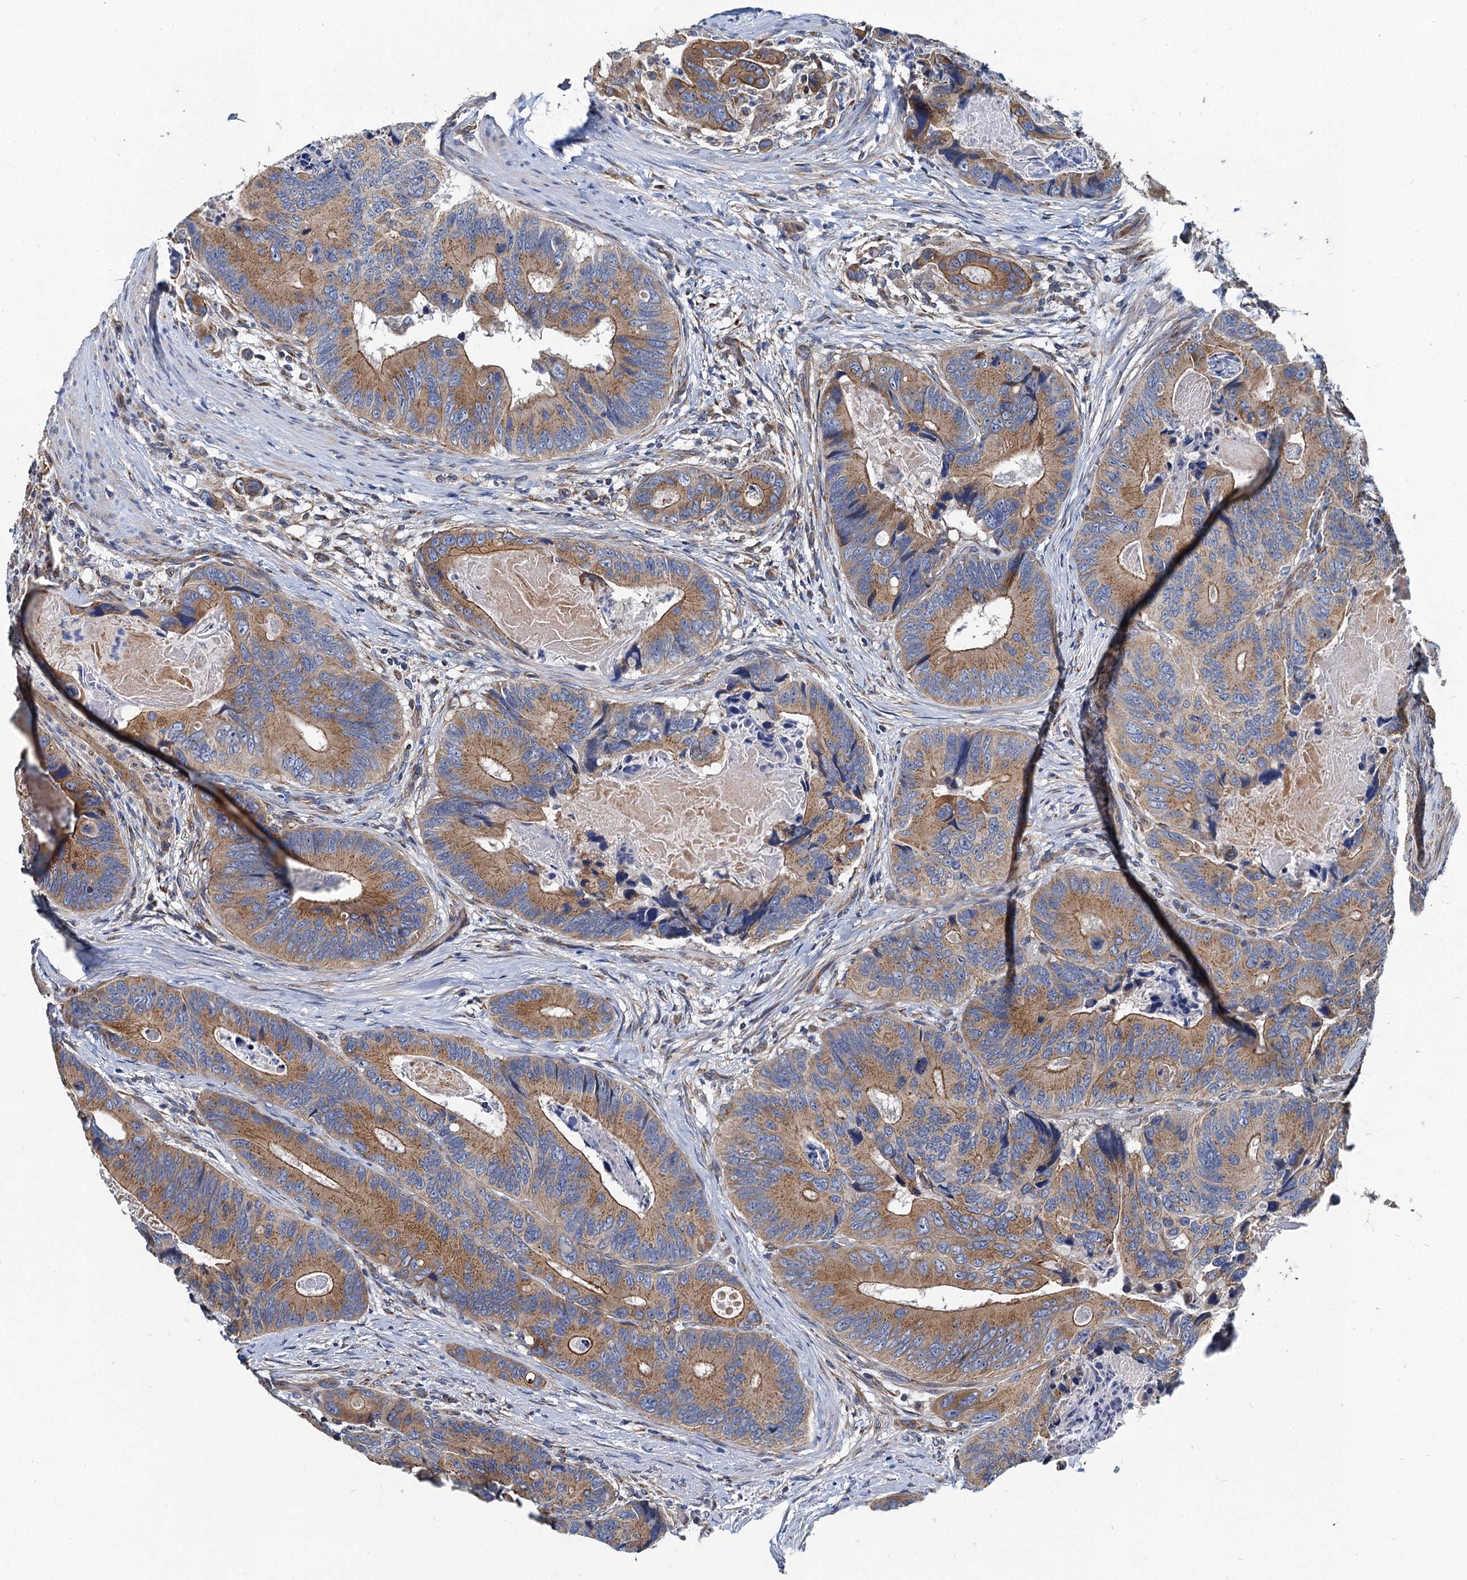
{"staining": {"intensity": "moderate", "quantity": ">75%", "location": "cytoplasmic/membranous"}, "tissue": "colorectal cancer", "cell_type": "Tumor cells", "image_type": "cancer", "snomed": [{"axis": "morphology", "description": "Adenocarcinoma, NOS"}, {"axis": "topography", "description": "Colon"}], "caption": "IHC of colorectal cancer (adenocarcinoma) reveals medium levels of moderate cytoplasmic/membranous positivity in about >75% of tumor cells.", "gene": "NGRN", "patient": {"sex": "male", "age": 84}}